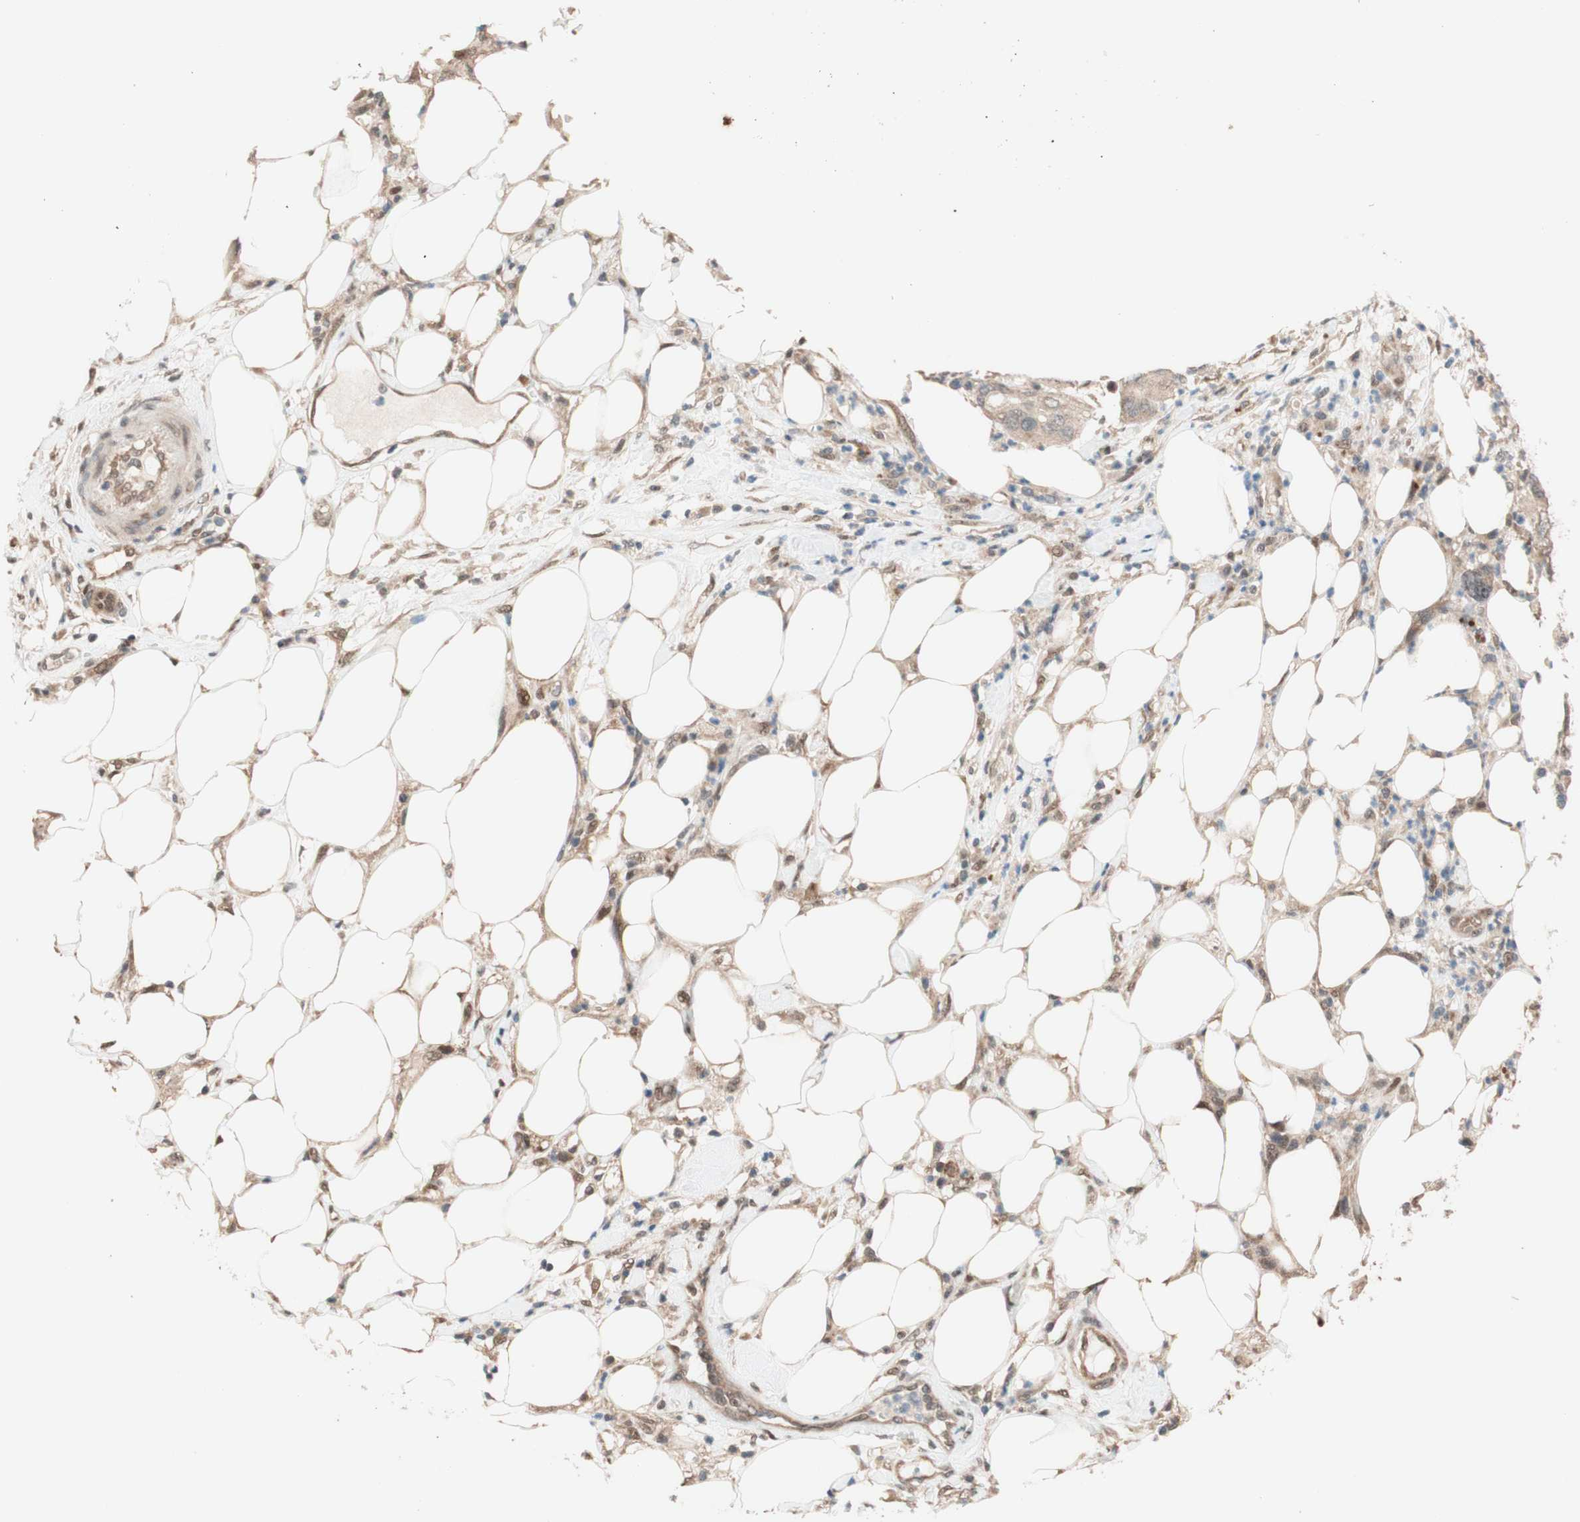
{"staining": {"intensity": "moderate", "quantity": ">75%", "location": "cytoplasmic/membranous"}, "tissue": "pancreatic cancer", "cell_type": "Tumor cells", "image_type": "cancer", "snomed": [{"axis": "morphology", "description": "Adenocarcinoma, NOS"}, {"axis": "topography", "description": "Pancreas"}], "caption": "Immunohistochemistry histopathology image of neoplastic tissue: human adenocarcinoma (pancreatic) stained using IHC shows medium levels of moderate protein expression localized specifically in the cytoplasmic/membranous of tumor cells, appearing as a cytoplasmic/membranous brown color.", "gene": "CCNC", "patient": {"sex": "female", "age": 71}}